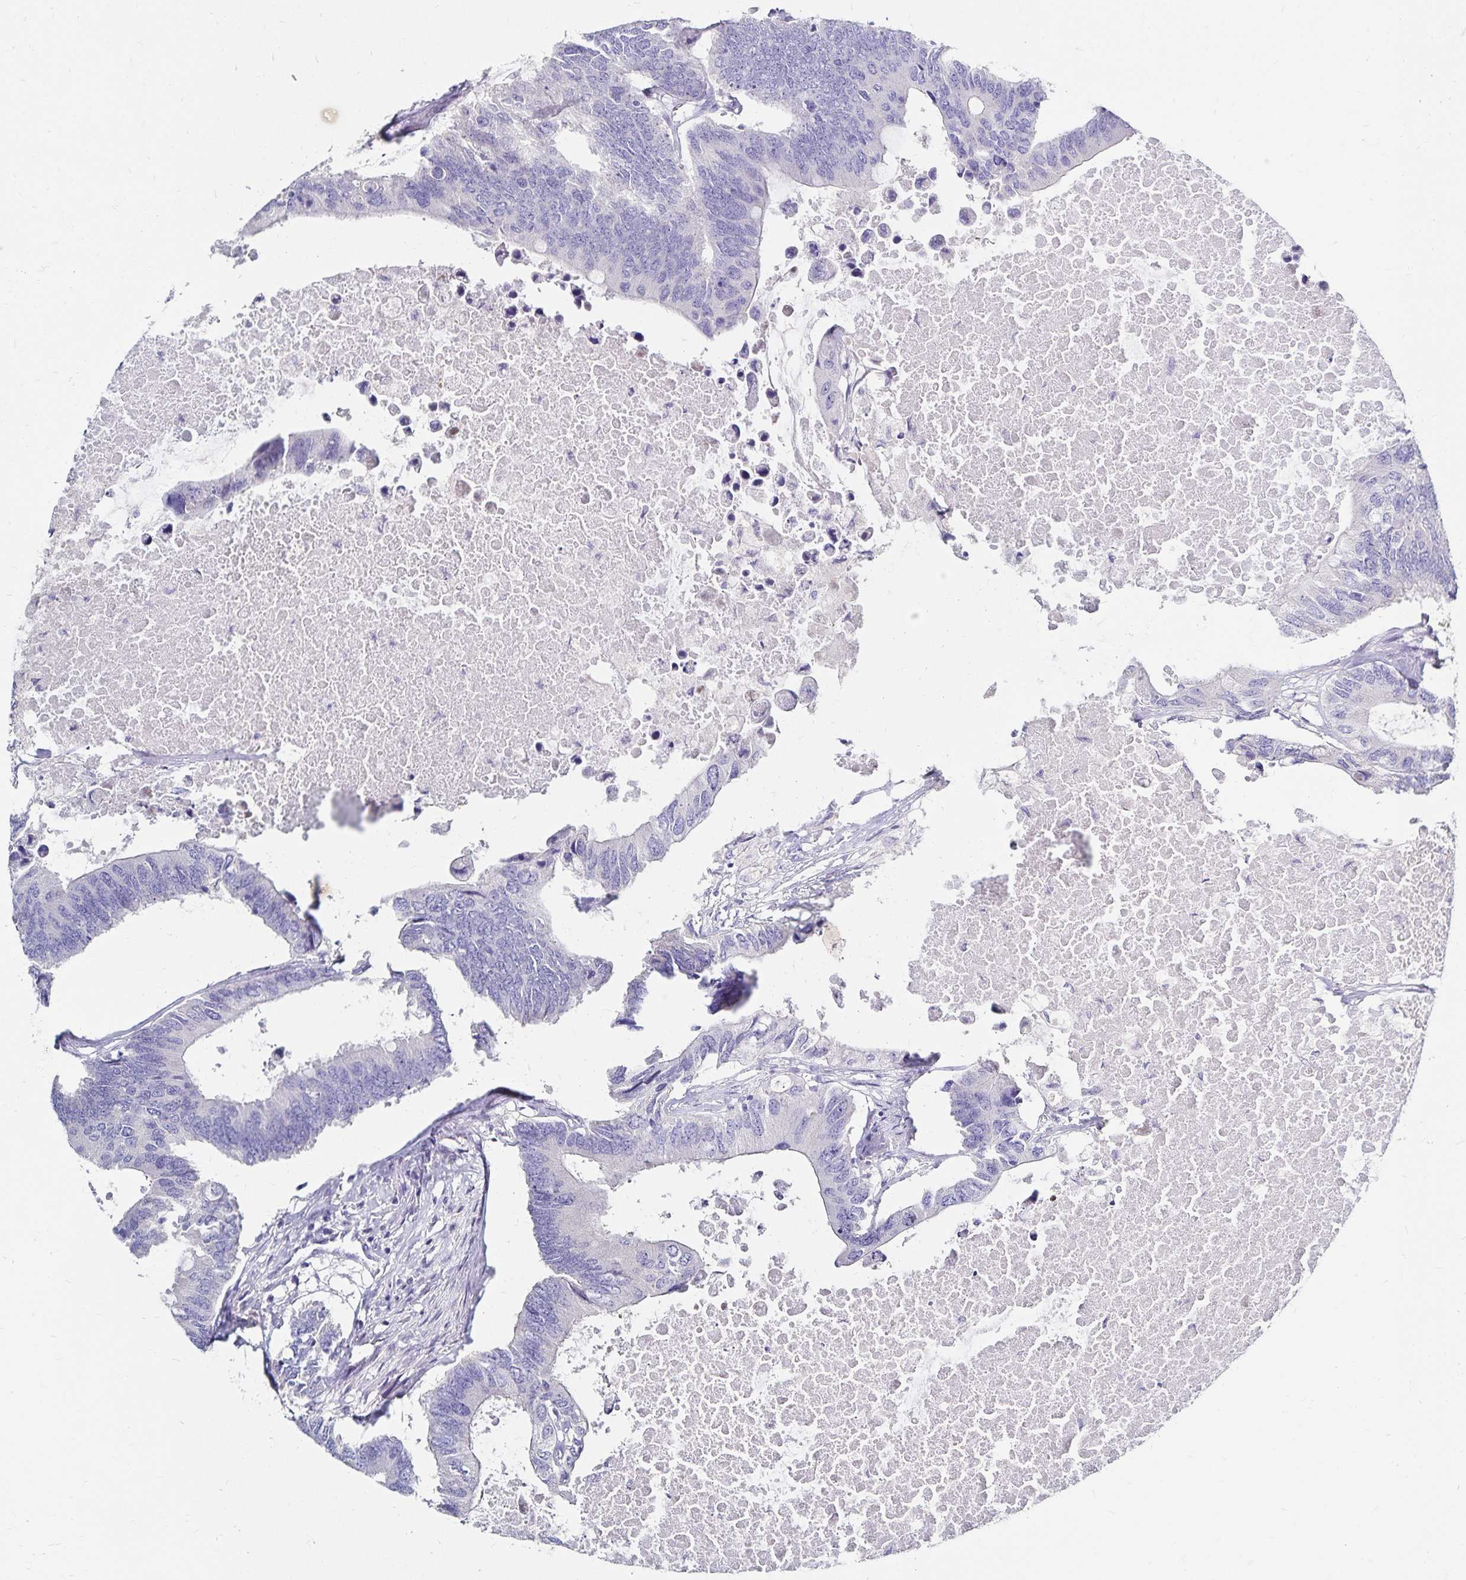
{"staining": {"intensity": "negative", "quantity": "none", "location": "none"}, "tissue": "colorectal cancer", "cell_type": "Tumor cells", "image_type": "cancer", "snomed": [{"axis": "morphology", "description": "Adenocarcinoma, NOS"}, {"axis": "topography", "description": "Colon"}], "caption": "Immunohistochemistry of human colorectal cancer (adenocarcinoma) demonstrates no positivity in tumor cells.", "gene": "PAX5", "patient": {"sex": "male", "age": 71}}